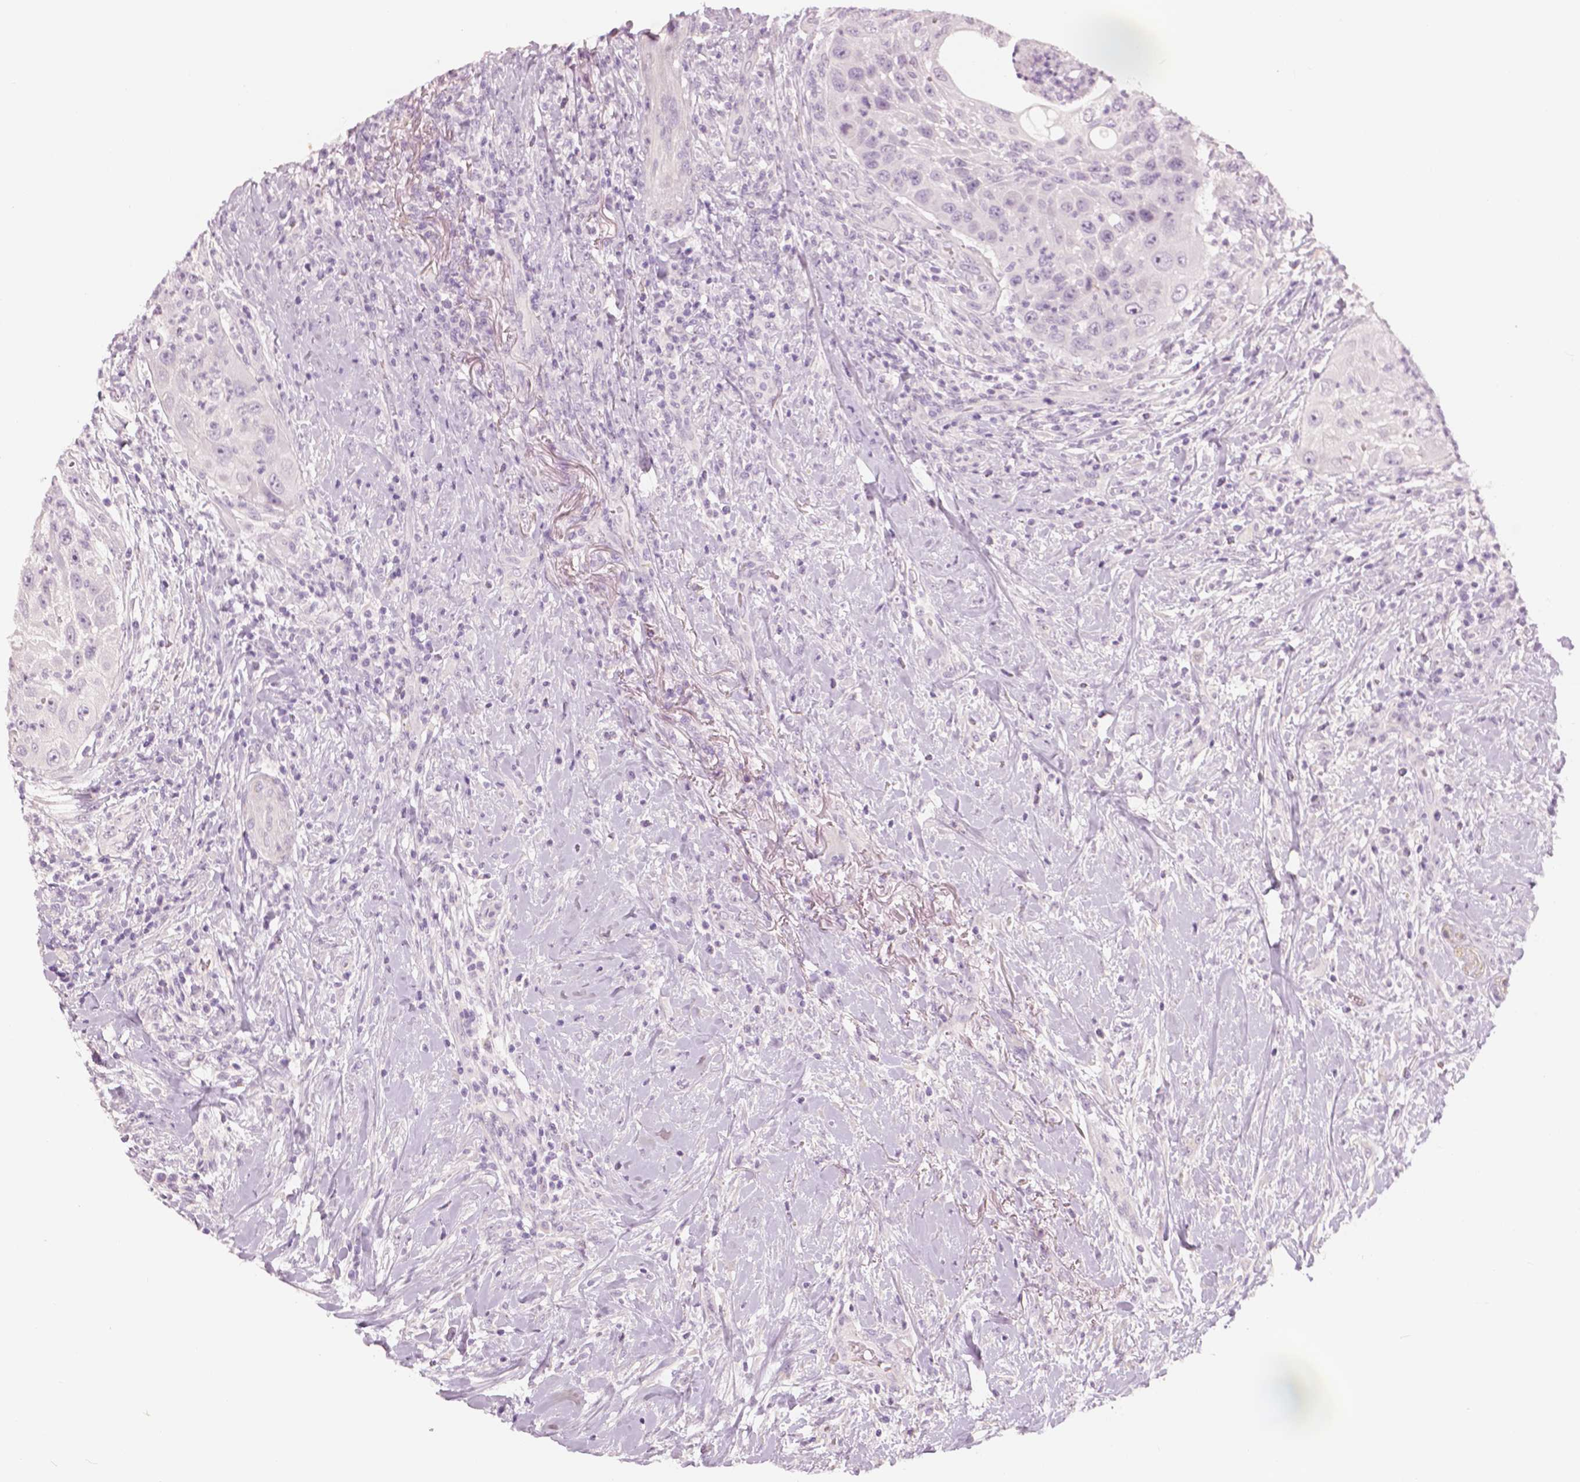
{"staining": {"intensity": "negative", "quantity": "none", "location": "none"}, "tissue": "head and neck cancer", "cell_type": "Tumor cells", "image_type": "cancer", "snomed": [{"axis": "morphology", "description": "Squamous cell carcinoma, NOS"}, {"axis": "topography", "description": "Head-Neck"}], "caption": "IHC histopathology image of human head and neck cancer stained for a protein (brown), which demonstrates no expression in tumor cells. The staining was performed using DAB (3,3'-diaminobenzidine) to visualize the protein expression in brown, while the nuclei were stained in blue with hematoxylin (Magnification: 20x).", "gene": "SLC24A1", "patient": {"sex": "male", "age": 69}}